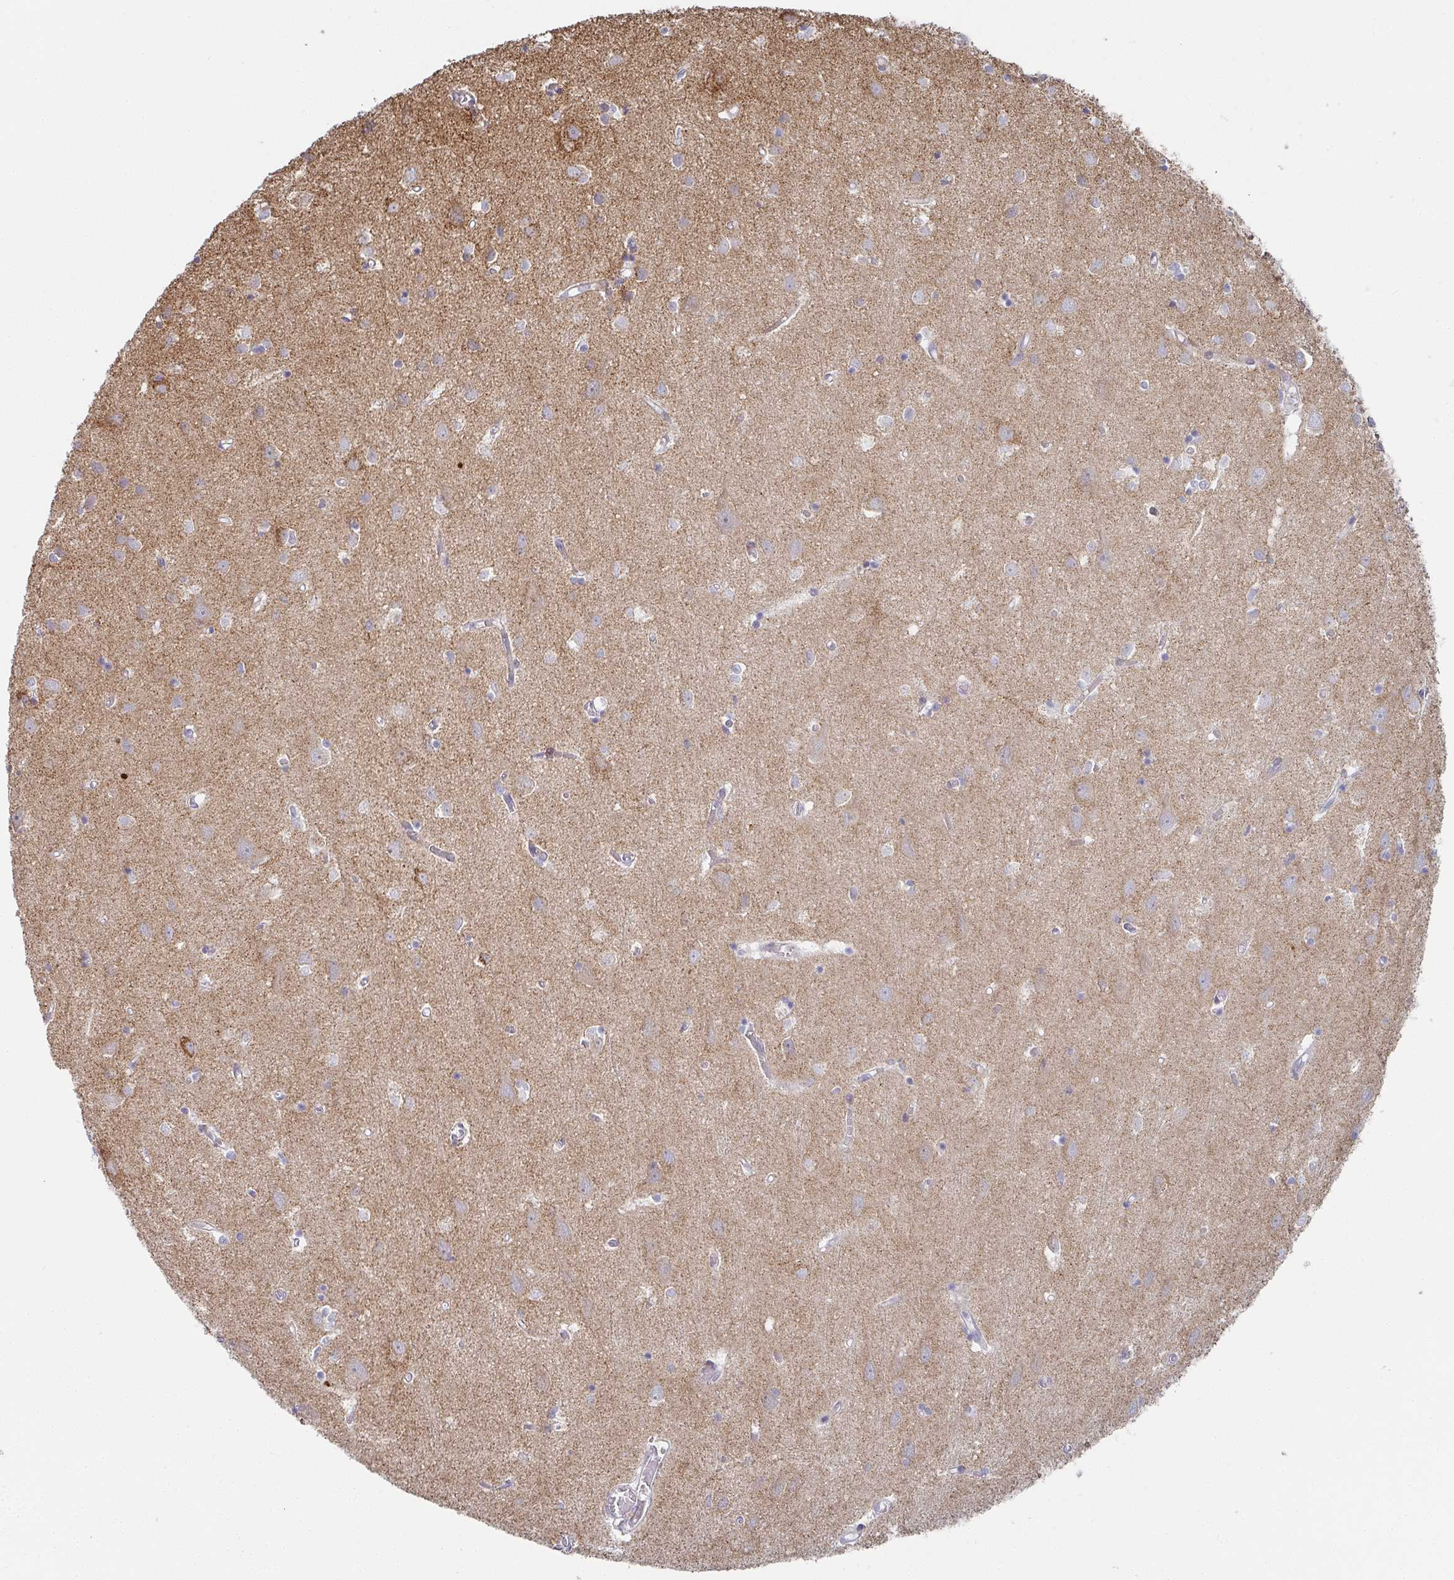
{"staining": {"intensity": "negative", "quantity": "none", "location": "none"}, "tissue": "cerebral cortex", "cell_type": "Endothelial cells", "image_type": "normal", "snomed": [{"axis": "morphology", "description": "Normal tissue, NOS"}, {"axis": "topography", "description": "Cerebral cortex"}], "caption": "Immunohistochemistry (IHC) photomicrograph of benign cerebral cortex: cerebral cortex stained with DAB (3,3'-diaminobenzidine) exhibits no significant protein staining in endothelial cells.", "gene": "ZNF526", "patient": {"sex": "male", "age": 70}}